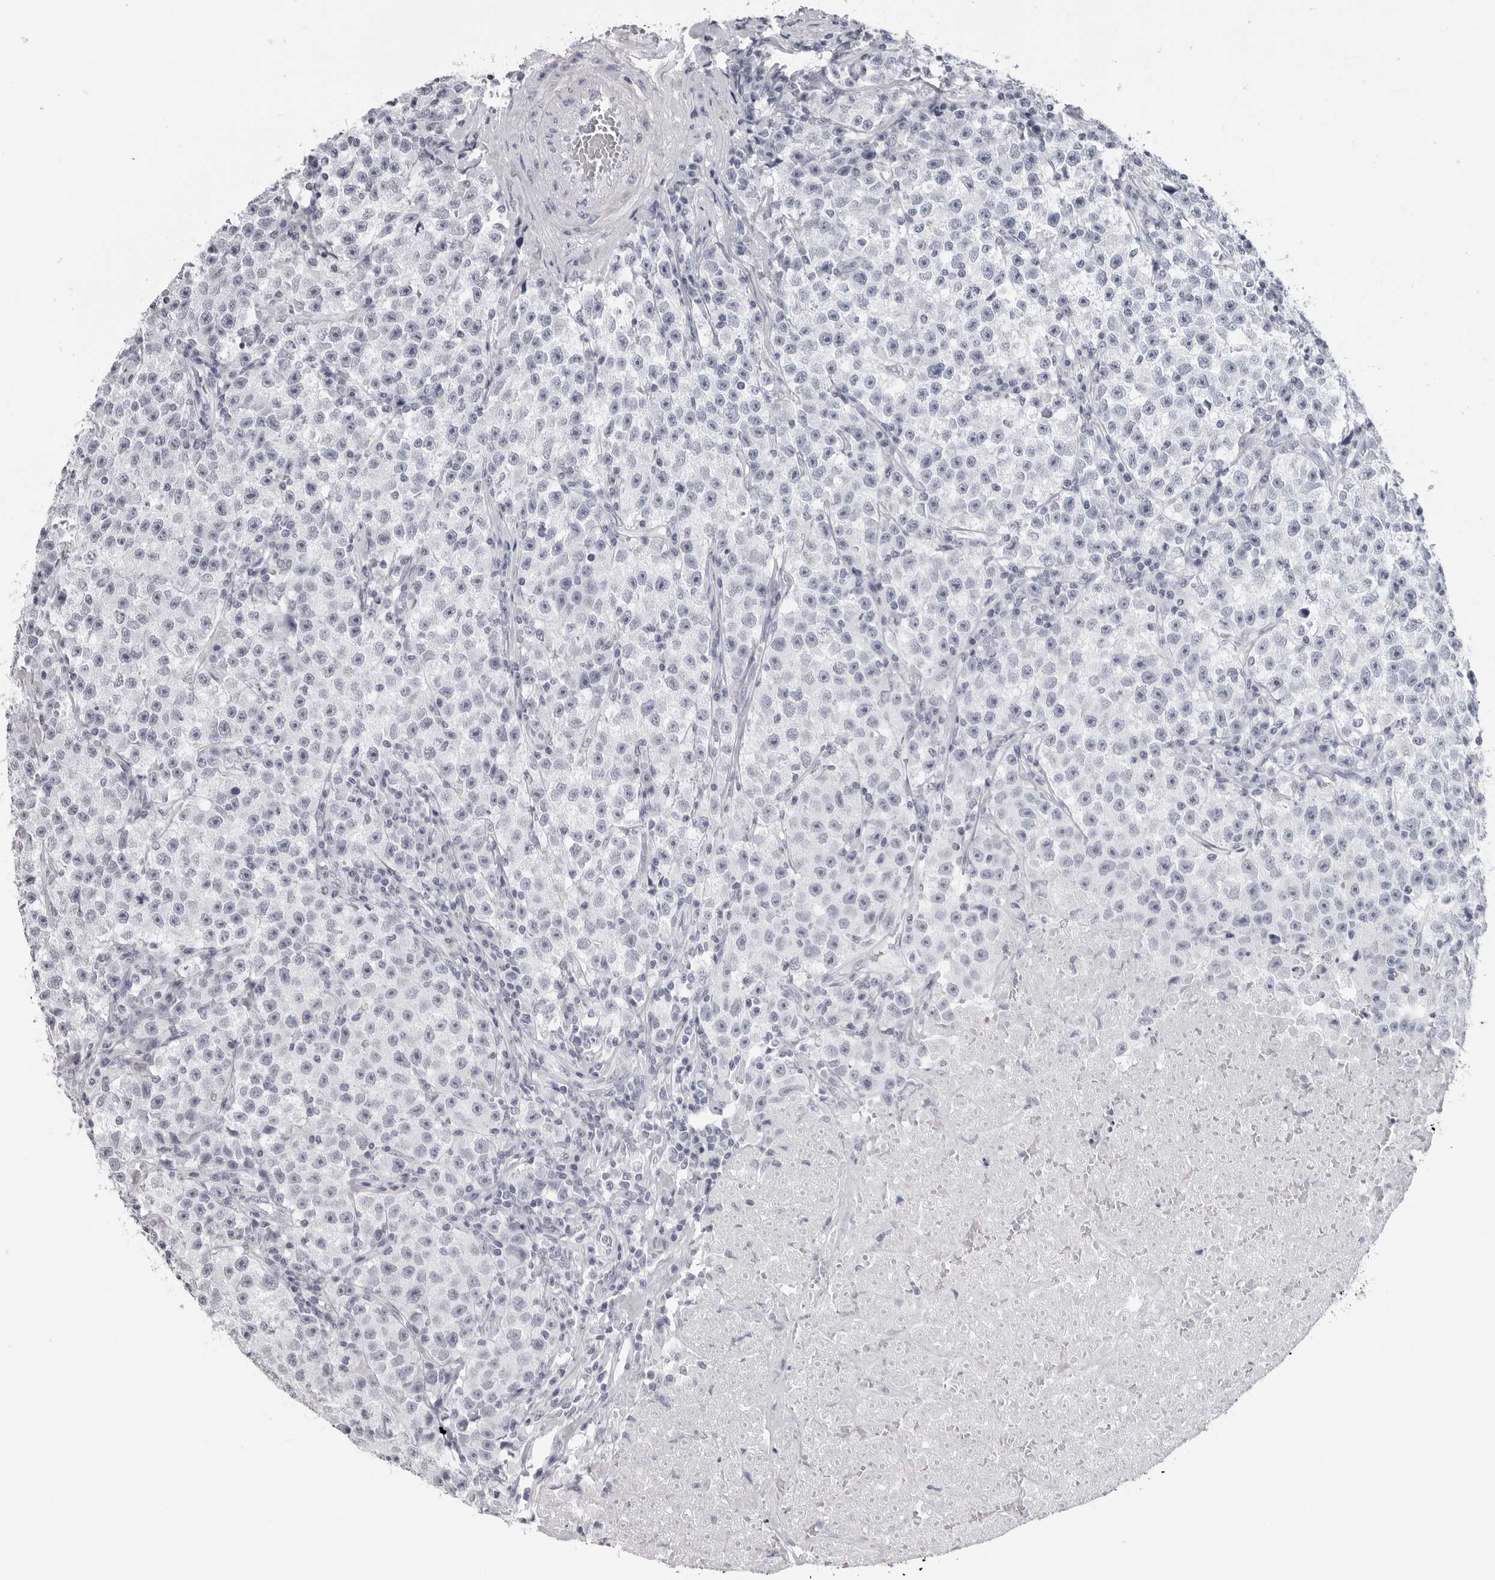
{"staining": {"intensity": "negative", "quantity": "none", "location": "none"}, "tissue": "testis cancer", "cell_type": "Tumor cells", "image_type": "cancer", "snomed": [{"axis": "morphology", "description": "Seminoma, NOS"}, {"axis": "topography", "description": "Testis"}], "caption": "Testis cancer (seminoma) stained for a protein using immunohistochemistry (IHC) reveals no positivity tumor cells.", "gene": "PGA3", "patient": {"sex": "male", "age": 22}}